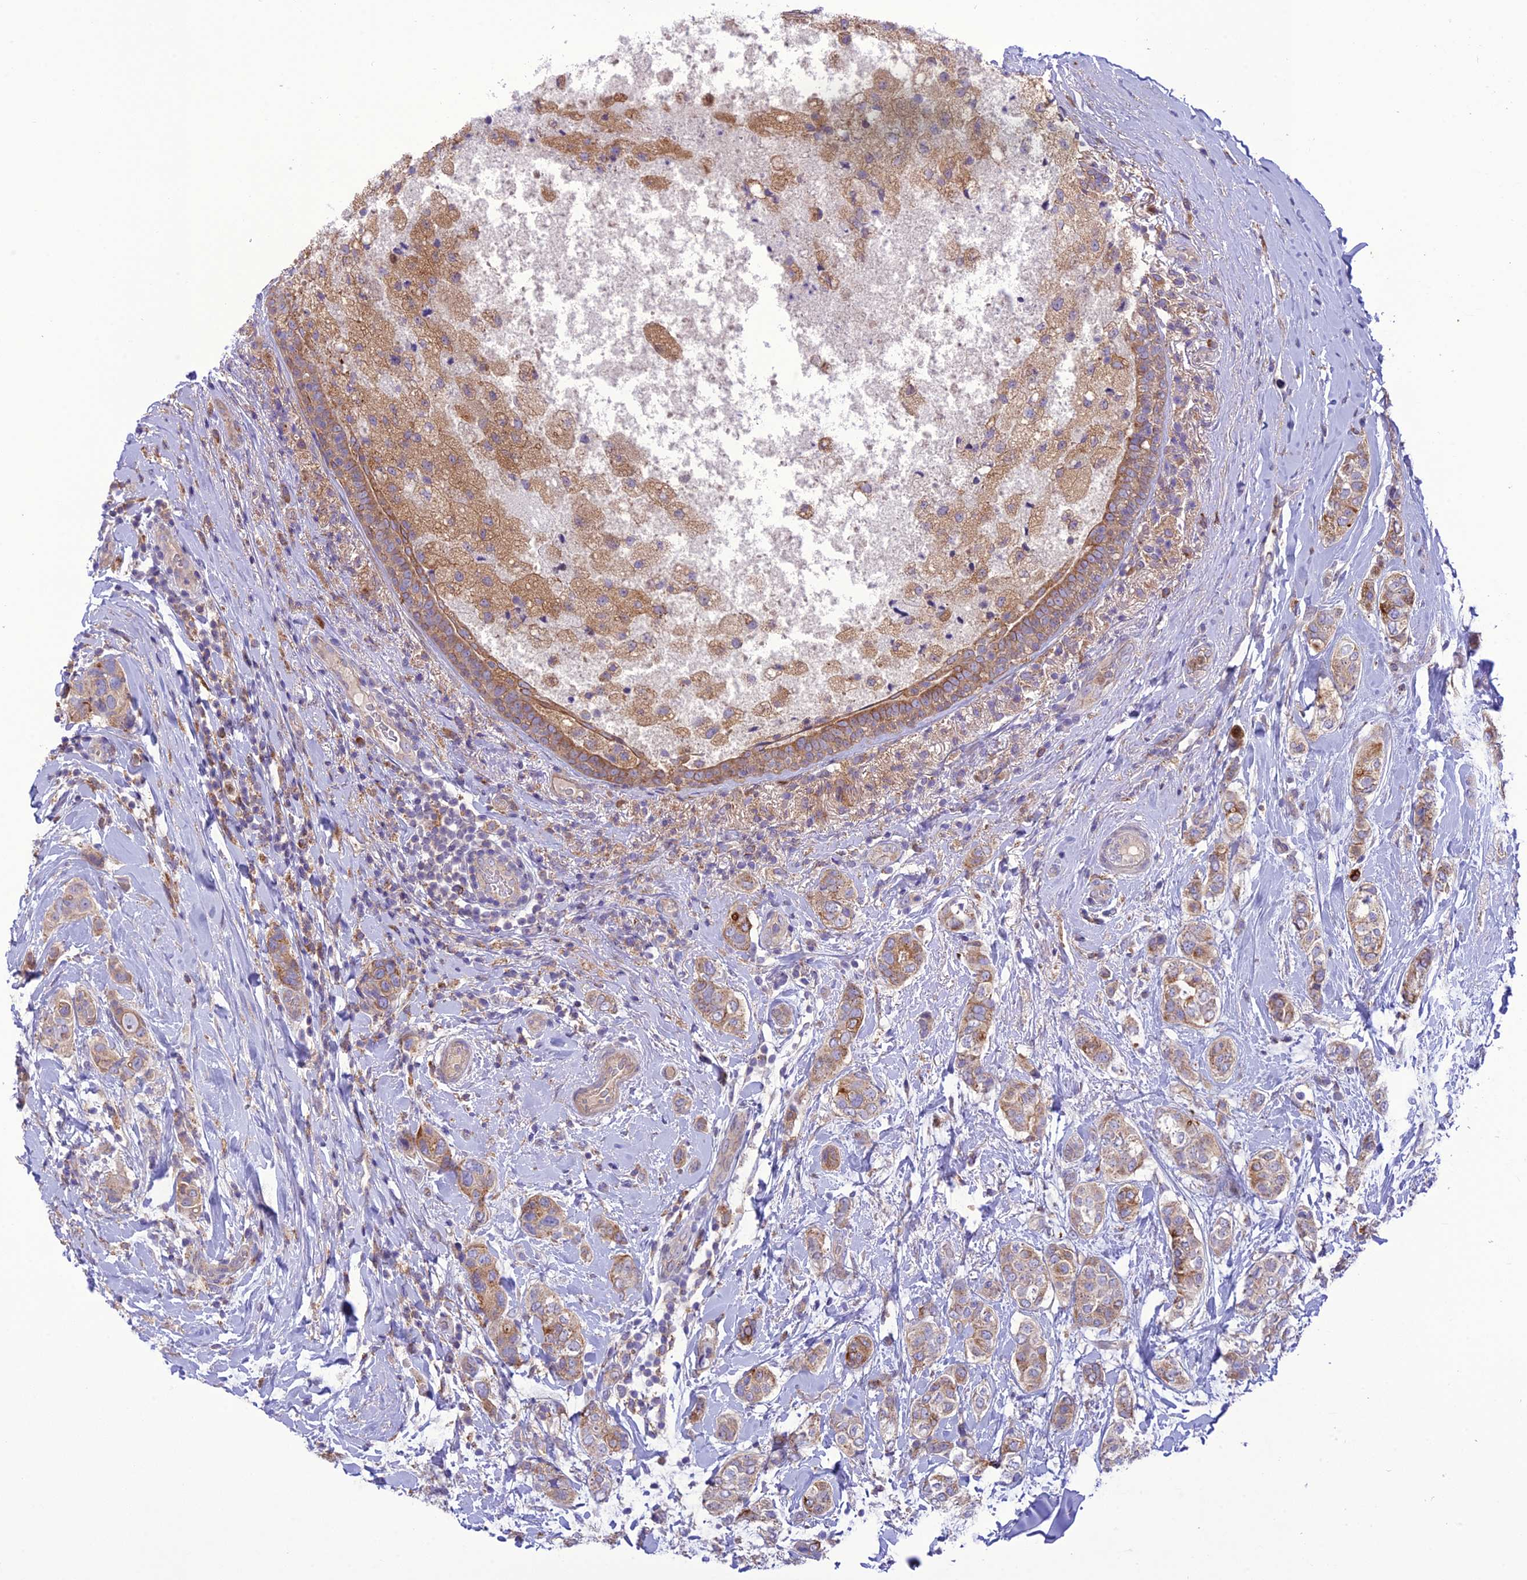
{"staining": {"intensity": "moderate", "quantity": "25%-75%", "location": "cytoplasmic/membranous"}, "tissue": "breast cancer", "cell_type": "Tumor cells", "image_type": "cancer", "snomed": [{"axis": "morphology", "description": "Lobular carcinoma"}, {"axis": "topography", "description": "Breast"}], "caption": "IHC staining of breast lobular carcinoma, which displays medium levels of moderate cytoplasmic/membranous expression in approximately 25%-75% of tumor cells indicating moderate cytoplasmic/membranous protein staining. The staining was performed using DAB (3,3'-diaminobenzidine) (brown) for protein detection and nuclei were counterstained in hematoxylin (blue).", "gene": "JMY", "patient": {"sex": "female", "age": 51}}